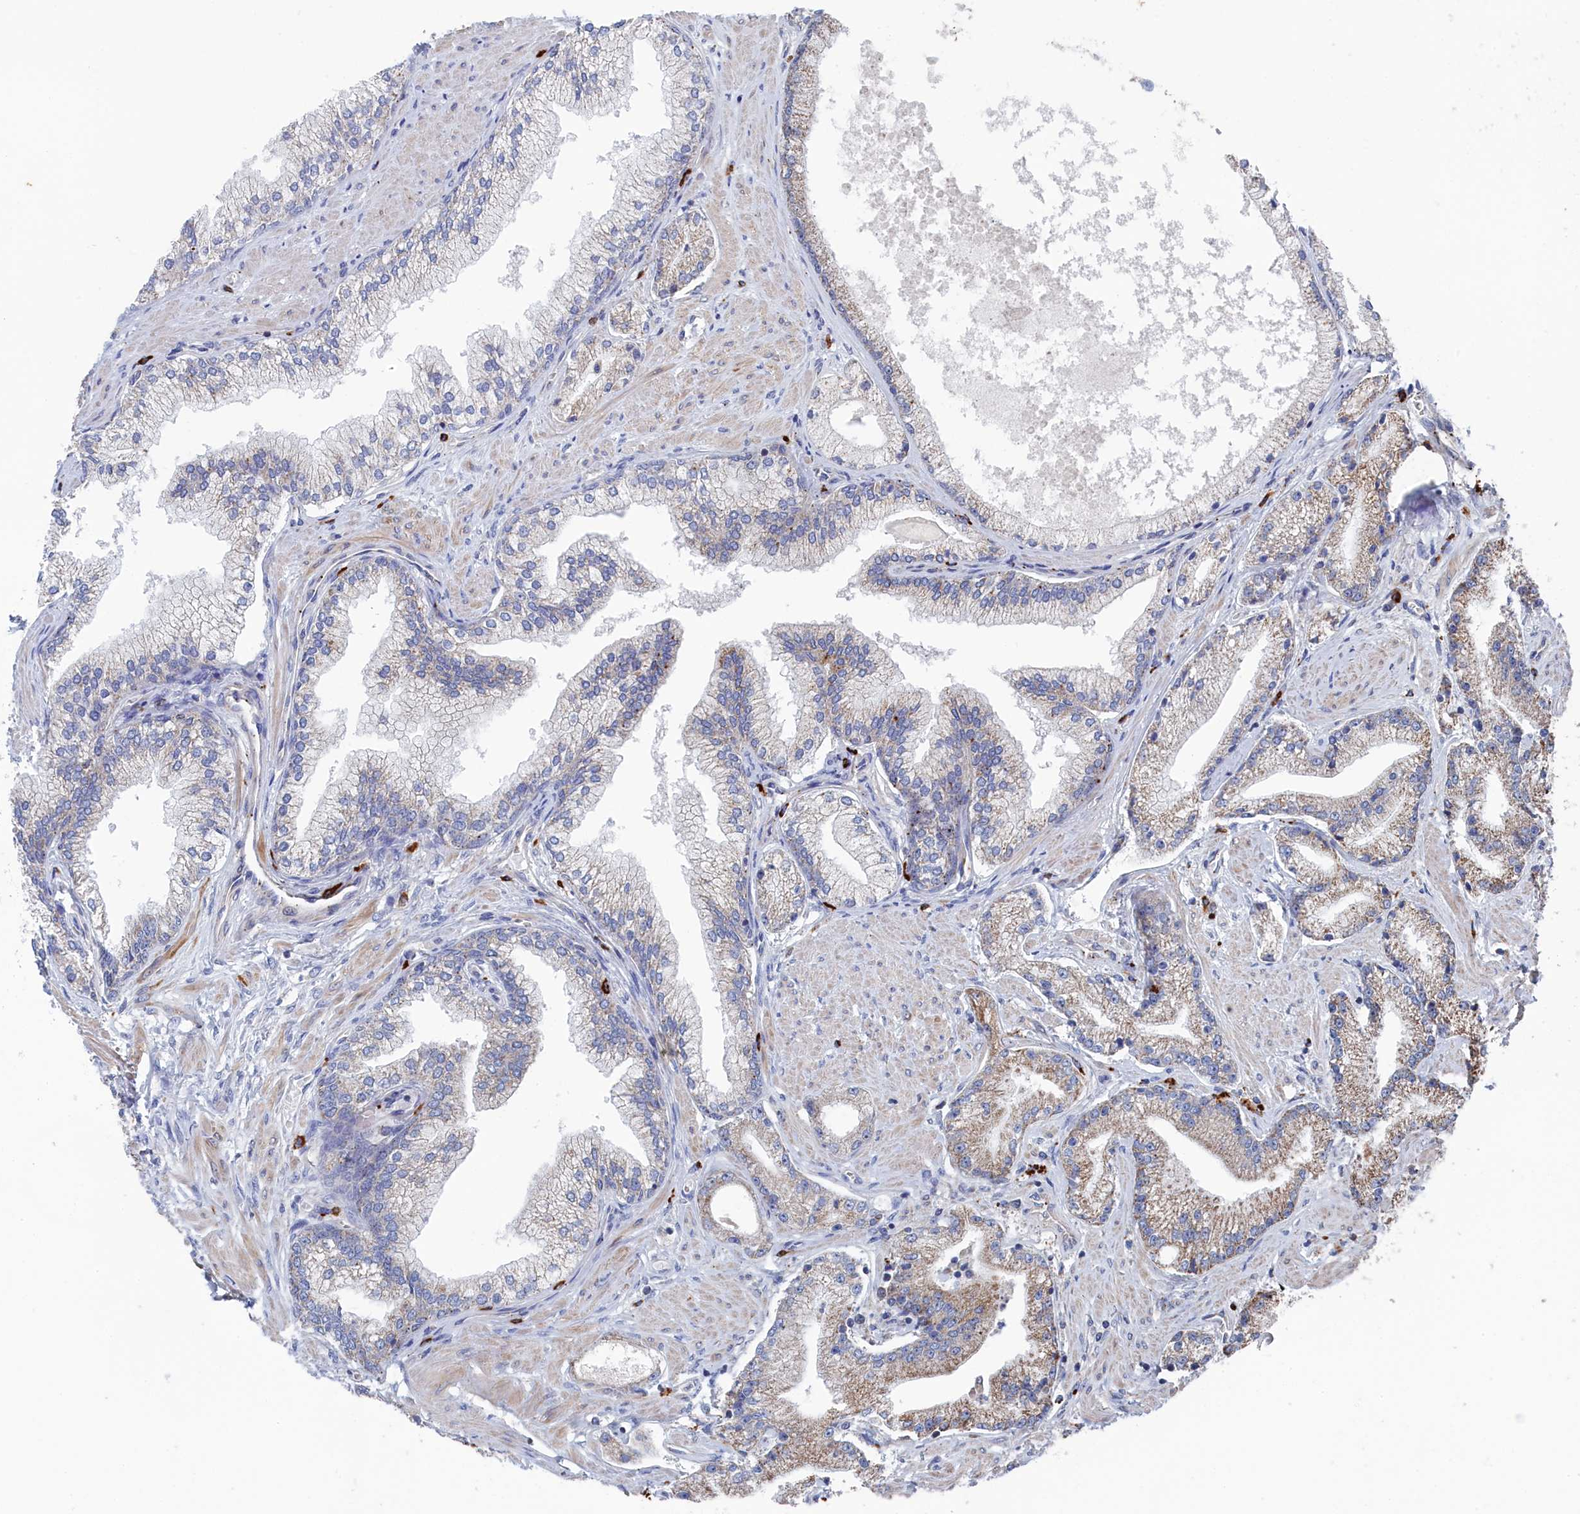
{"staining": {"intensity": "weak", "quantity": "25%-75%", "location": "cytoplasmic/membranous"}, "tissue": "prostate cancer", "cell_type": "Tumor cells", "image_type": "cancer", "snomed": [{"axis": "morphology", "description": "Adenocarcinoma, High grade"}, {"axis": "topography", "description": "Prostate"}], "caption": "Prostate cancer stained with immunohistochemistry exhibits weak cytoplasmic/membranous expression in about 25%-75% of tumor cells.", "gene": "FILIP1L", "patient": {"sex": "male", "age": 67}}